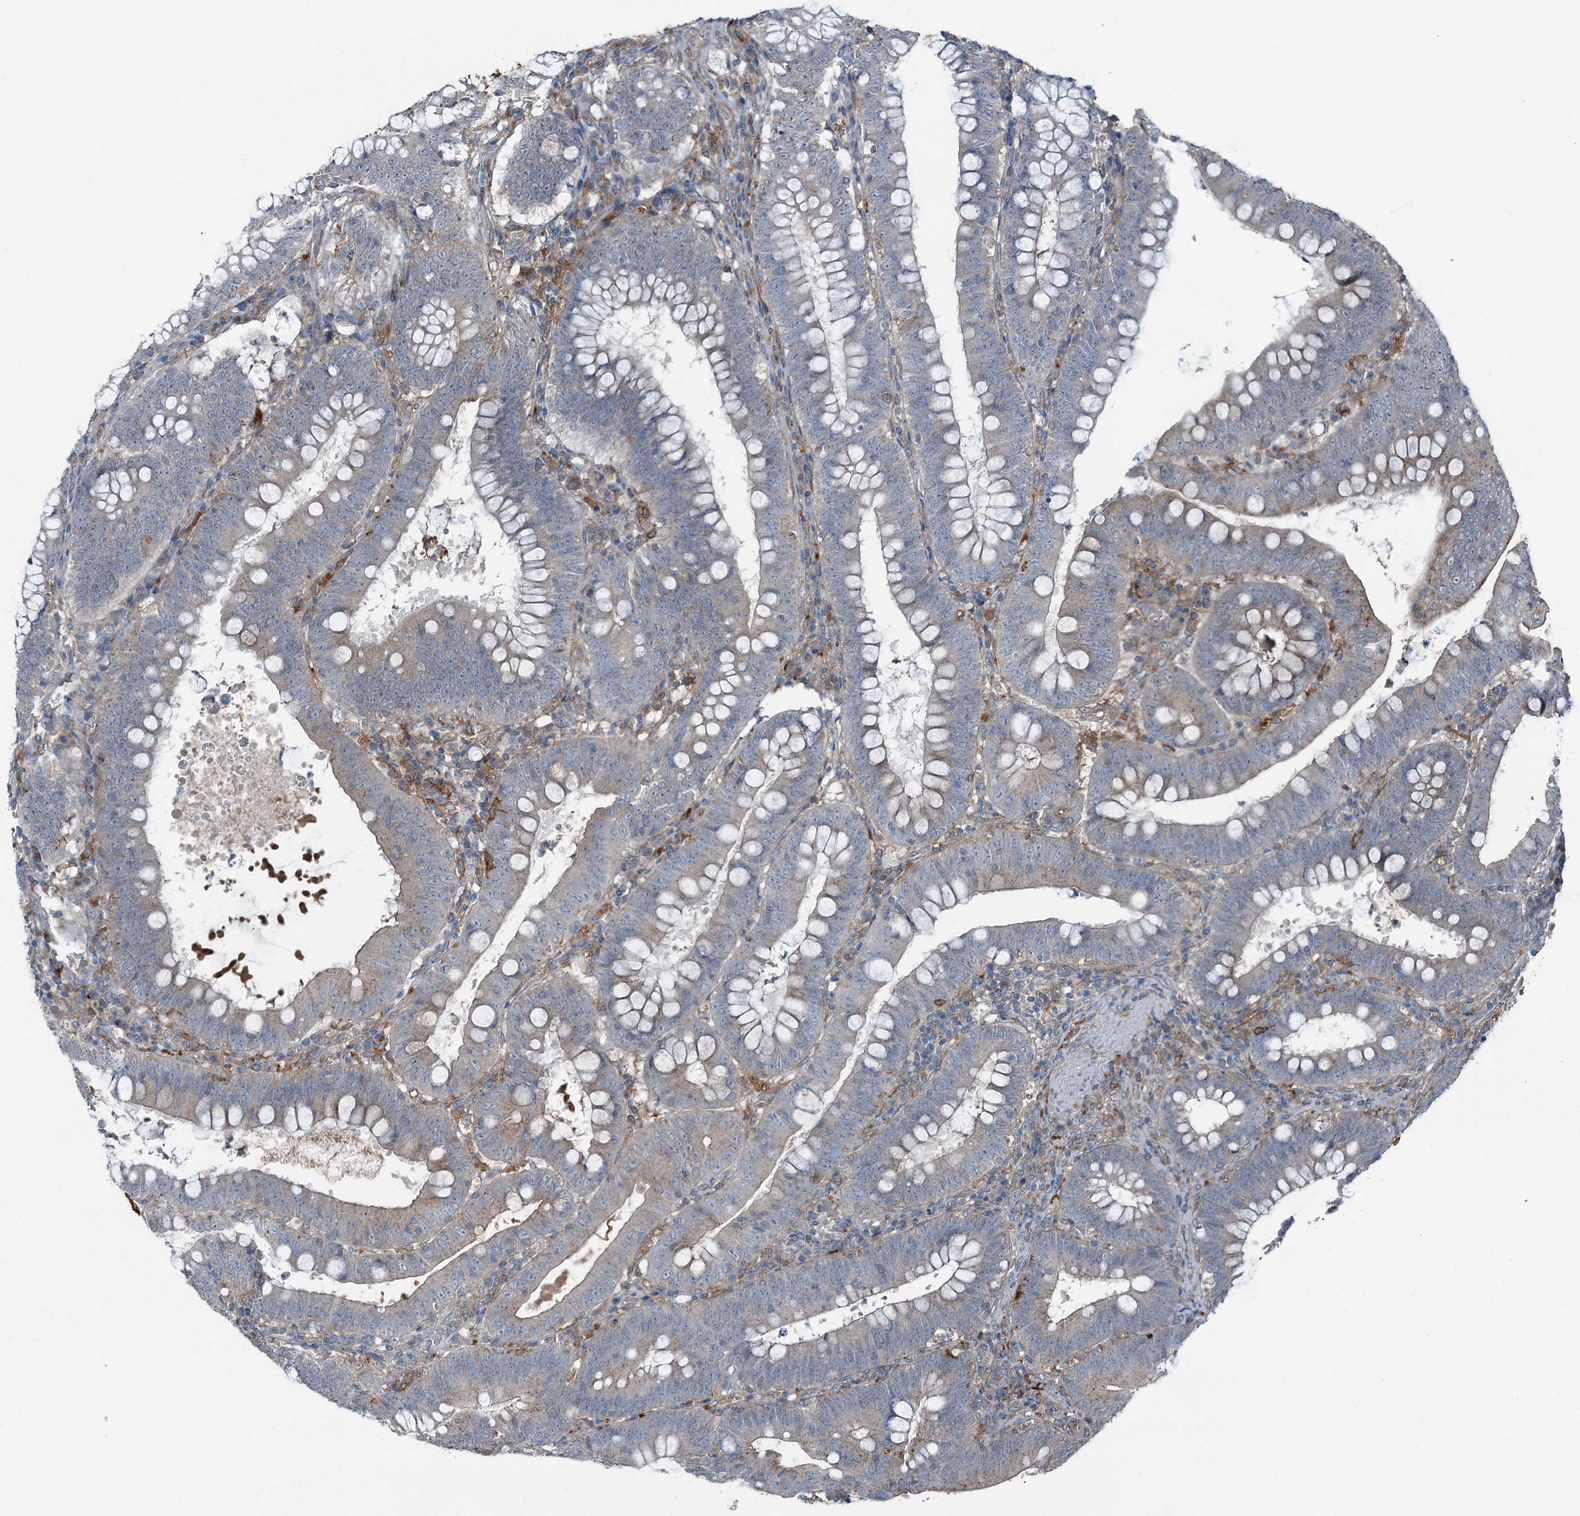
{"staining": {"intensity": "weak", "quantity": "25%-75%", "location": "cytoplasmic/membranous"}, "tissue": "colorectal cancer", "cell_type": "Tumor cells", "image_type": "cancer", "snomed": [{"axis": "morphology", "description": "Normal tissue, NOS"}, {"axis": "topography", "description": "Colon"}], "caption": "Tumor cells display low levels of weak cytoplasmic/membranous staining in about 25%-75% of cells in colorectal cancer.", "gene": "AXL", "patient": {"sex": "female", "age": 82}}